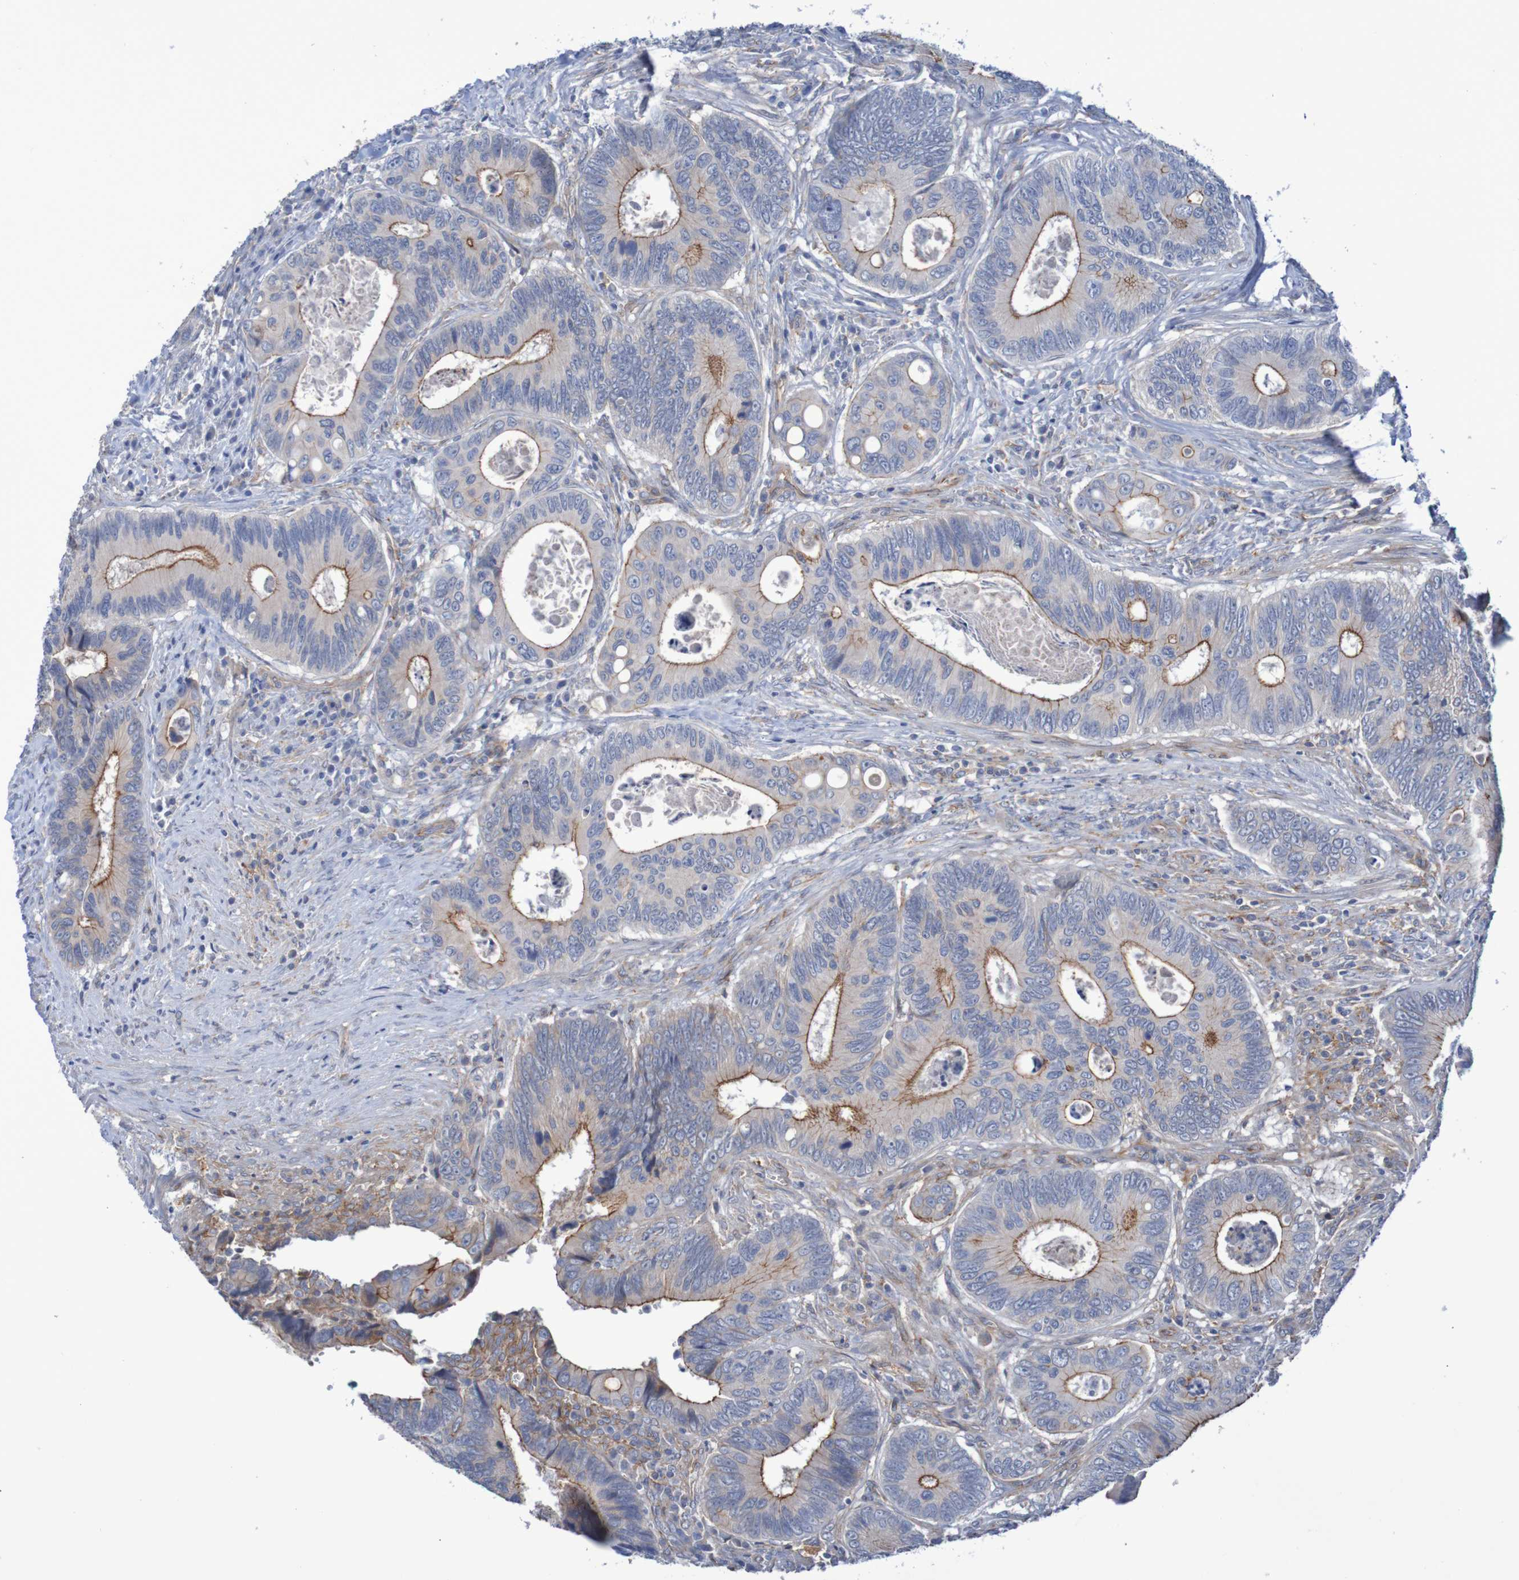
{"staining": {"intensity": "moderate", "quantity": "25%-75%", "location": "cytoplasmic/membranous"}, "tissue": "colorectal cancer", "cell_type": "Tumor cells", "image_type": "cancer", "snomed": [{"axis": "morphology", "description": "Inflammation, NOS"}, {"axis": "morphology", "description": "Adenocarcinoma, NOS"}, {"axis": "topography", "description": "Colon"}], "caption": "Moderate cytoplasmic/membranous staining for a protein is appreciated in approximately 25%-75% of tumor cells of colorectal adenocarcinoma using immunohistochemistry.", "gene": "NECTIN2", "patient": {"sex": "male", "age": 72}}